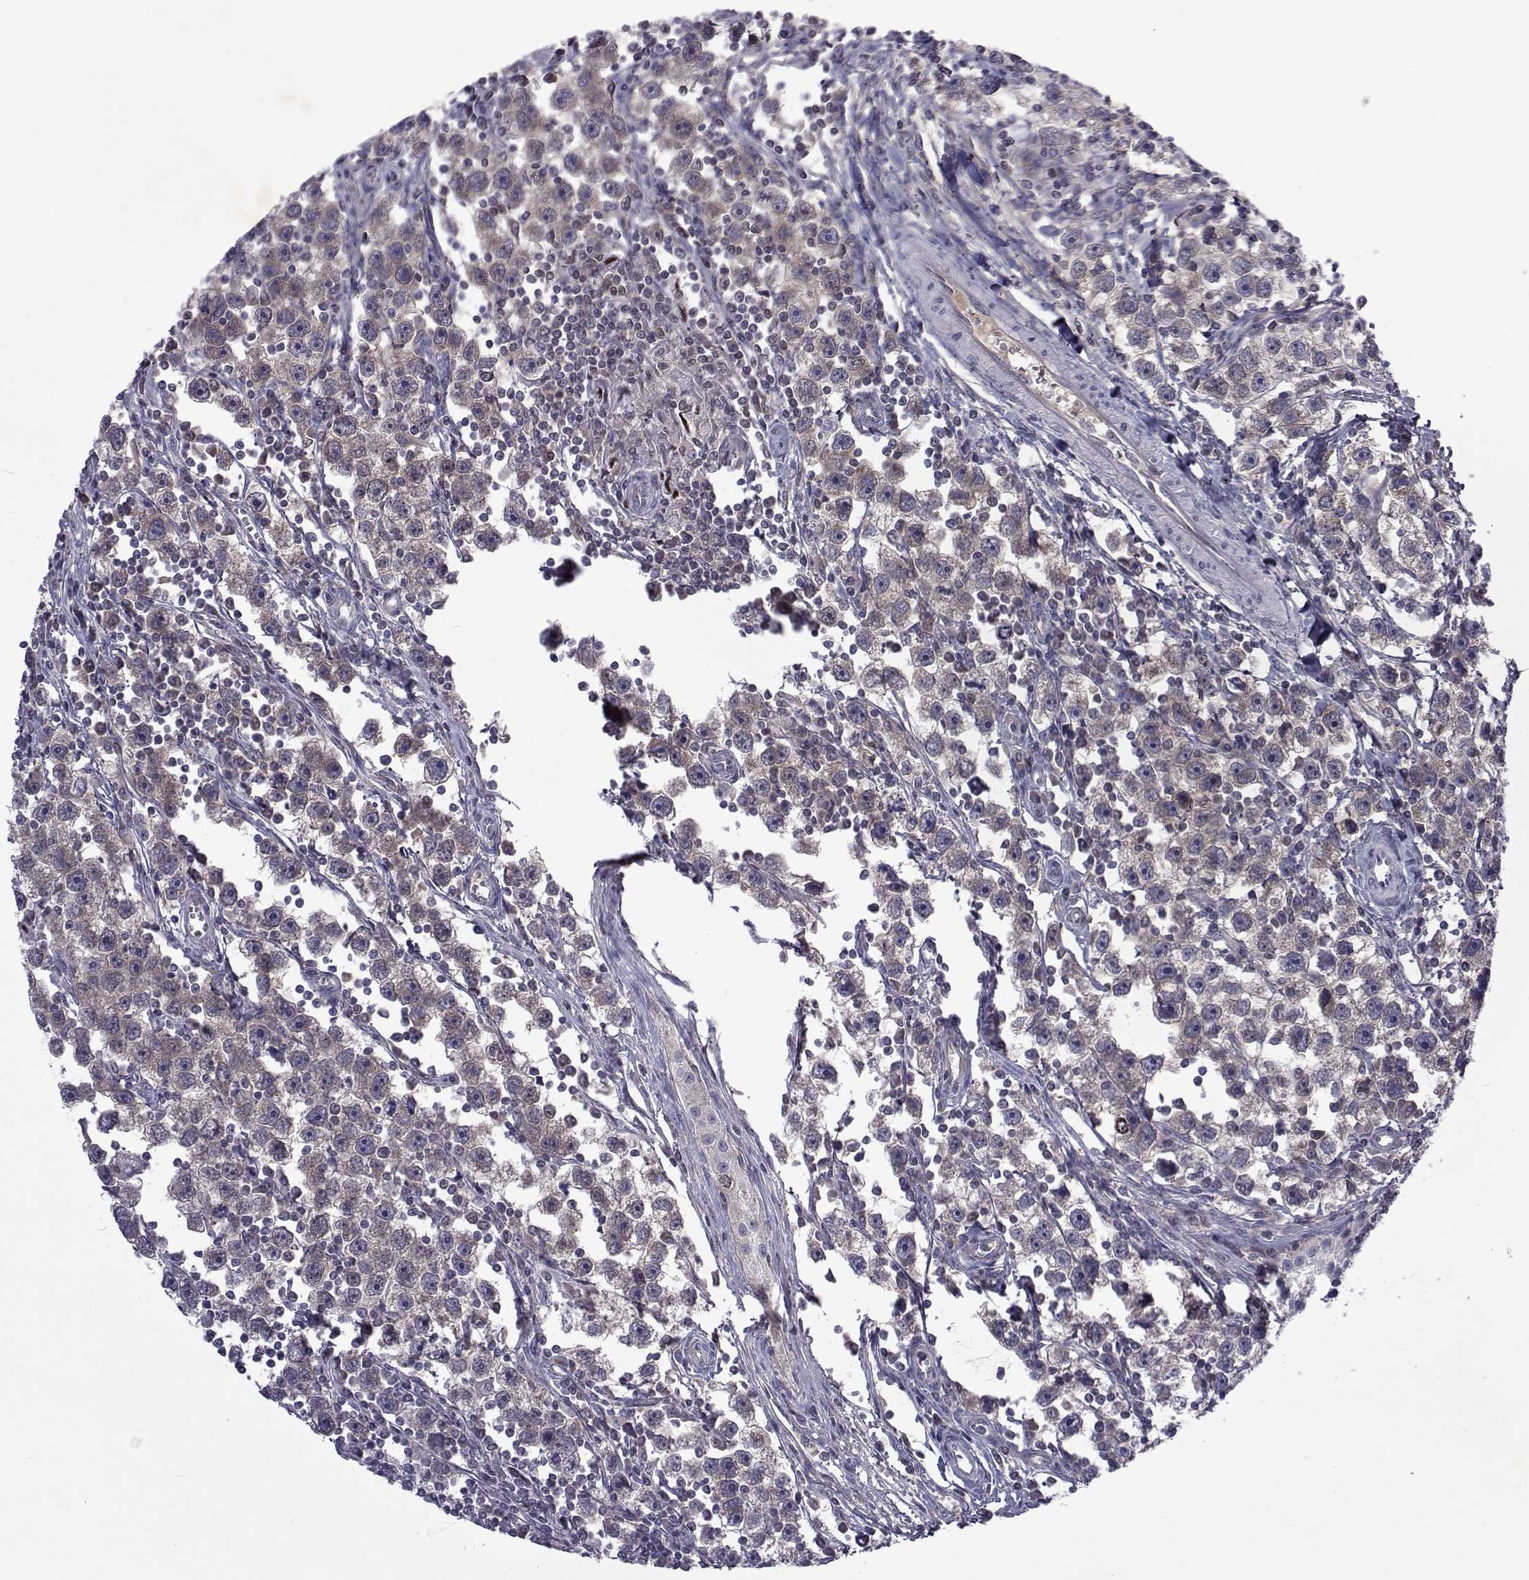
{"staining": {"intensity": "weak", "quantity": "<25%", "location": "cytoplasmic/membranous"}, "tissue": "testis cancer", "cell_type": "Tumor cells", "image_type": "cancer", "snomed": [{"axis": "morphology", "description": "Seminoma, NOS"}, {"axis": "topography", "description": "Testis"}], "caption": "Image shows no protein staining in tumor cells of testis cancer (seminoma) tissue.", "gene": "TCF15", "patient": {"sex": "male", "age": 30}}